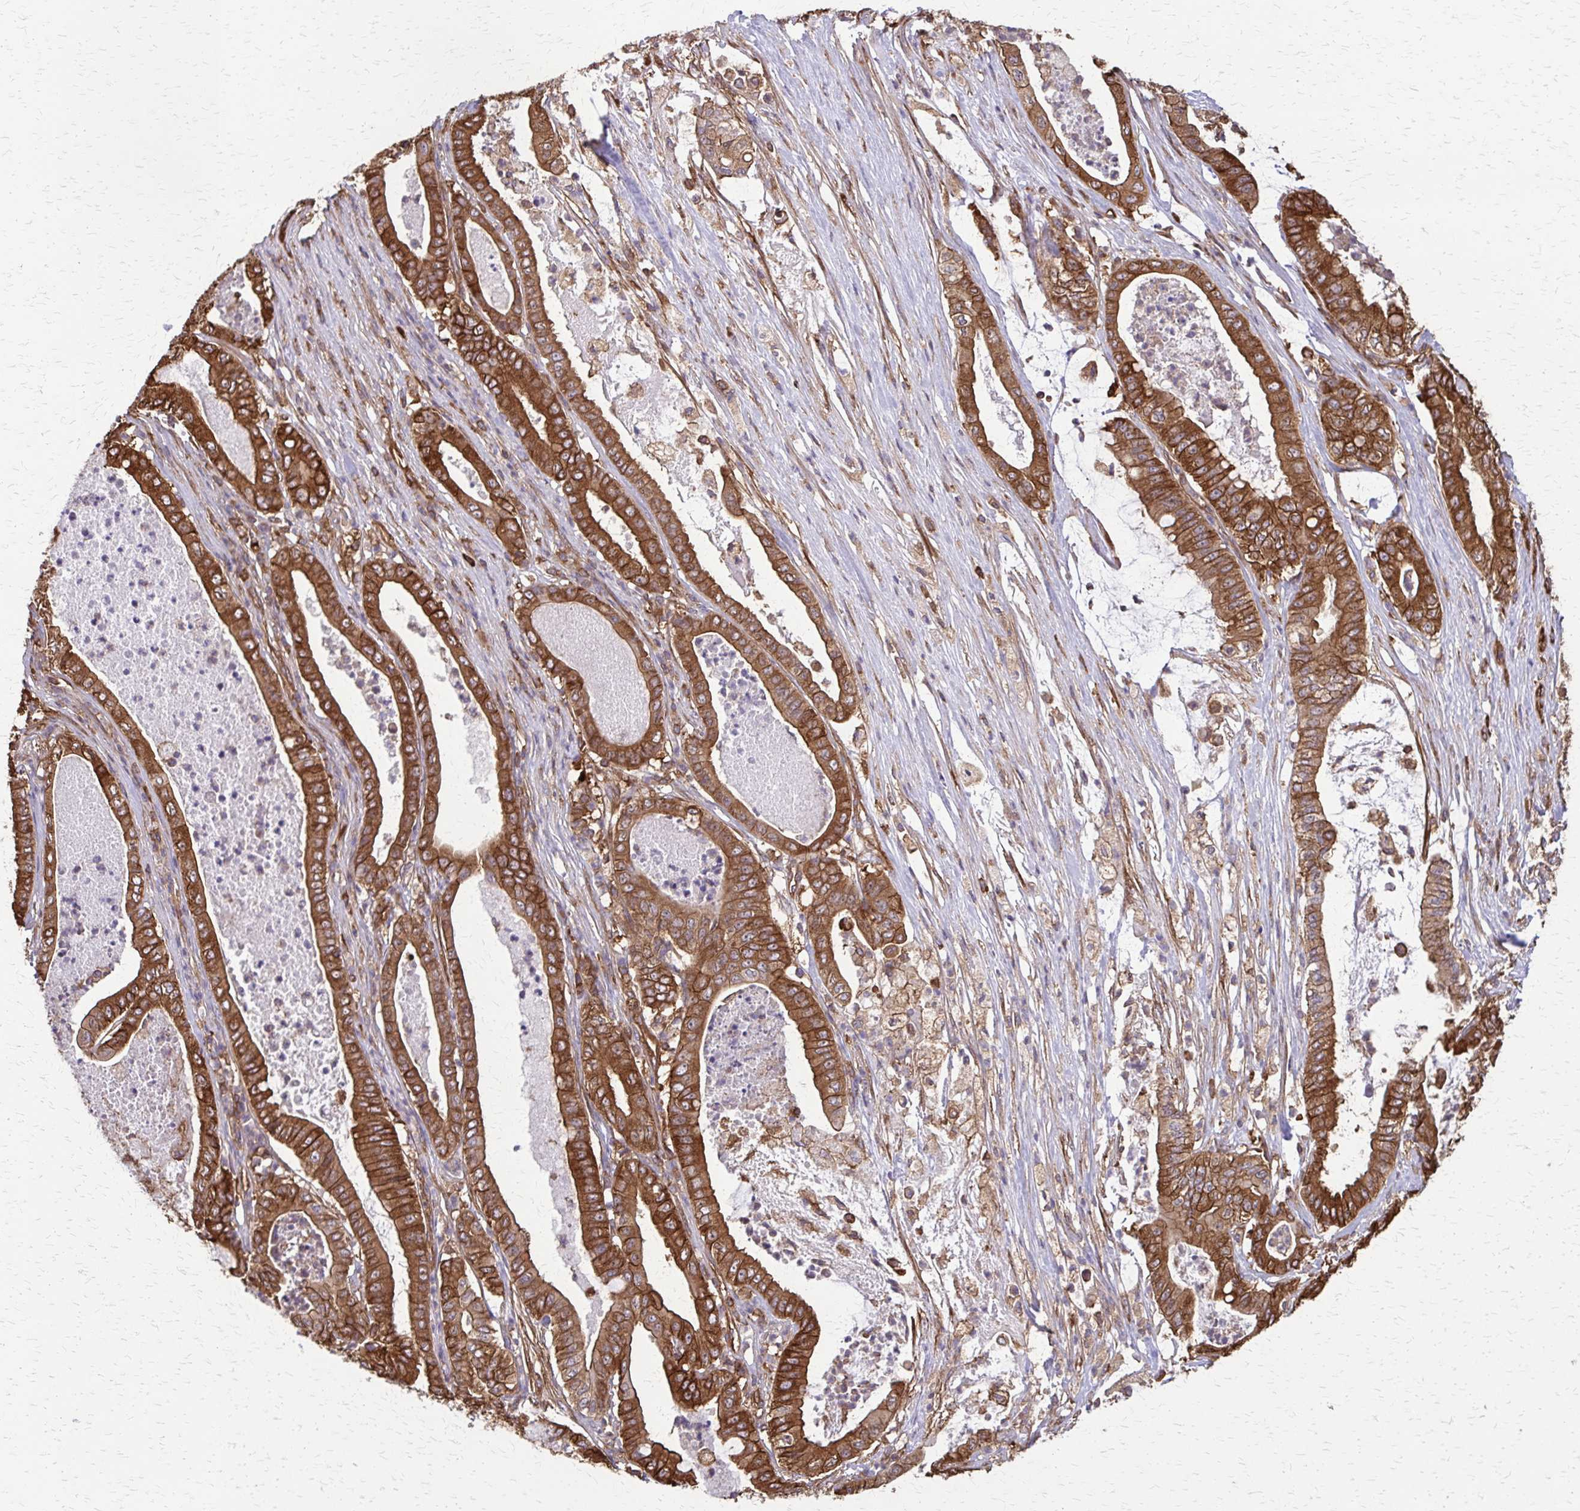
{"staining": {"intensity": "strong", "quantity": ">75%", "location": "cytoplasmic/membranous"}, "tissue": "pancreatic cancer", "cell_type": "Tumor cells", "image_type": "cancer", "snomed": [{"axis": "morphology", "description": "Adenocarcinoma, NOS"}, {"axis": "topography", "description": "Pancreas"}], "caption": "An IHC photomicrograph of tumor tissue is shown. Protein staining in brown labels strong cytoplasmic/membranous positivity in adenocarcinoma (pancreatic) within tumor cells. The protein of interest is stained brown, and the nuclei are stained in blue (DAB (3,3'-diaminobenzidine) IHC with brightfield microscopy, high magnification).", "gene": "EEF2", "patient": {"sex": "male", "age": 71}}